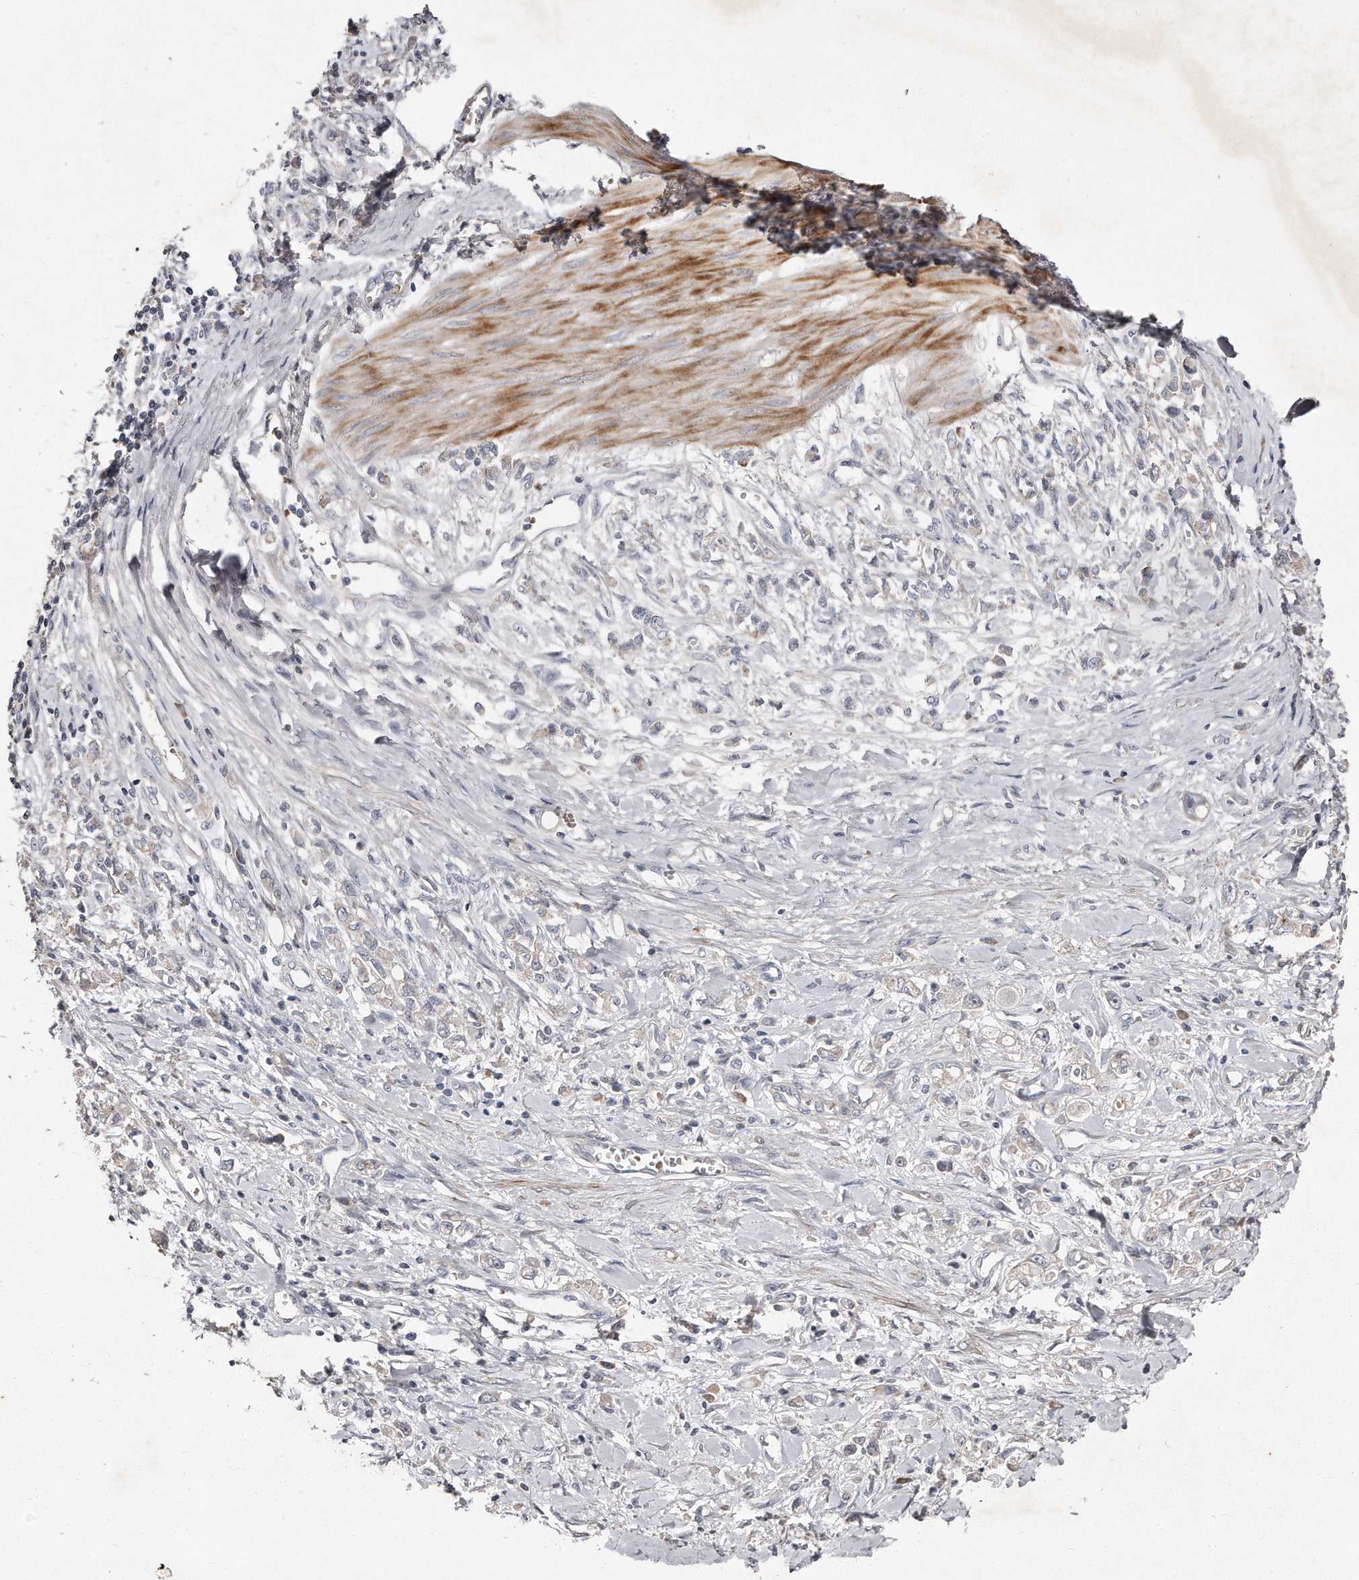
{"staining": {"intensity": "negative", "quantity": "none", "location": "none"}, "tissue": "stomach cancer", "cell_type": "Tumor cells", "image_type": "cancer", "snomed": [{"axis": "morphology", "description": "Adenocarcinoma, NOS"}, {"axis": "topography", "description": "Stomach"}], "caption": "Histopathology image shows no significant protein staining in tumor cells of stomach cancer (adenocarcinoma).", "gene": "TECR", "patient": {"sex": "female", "age": 76}}